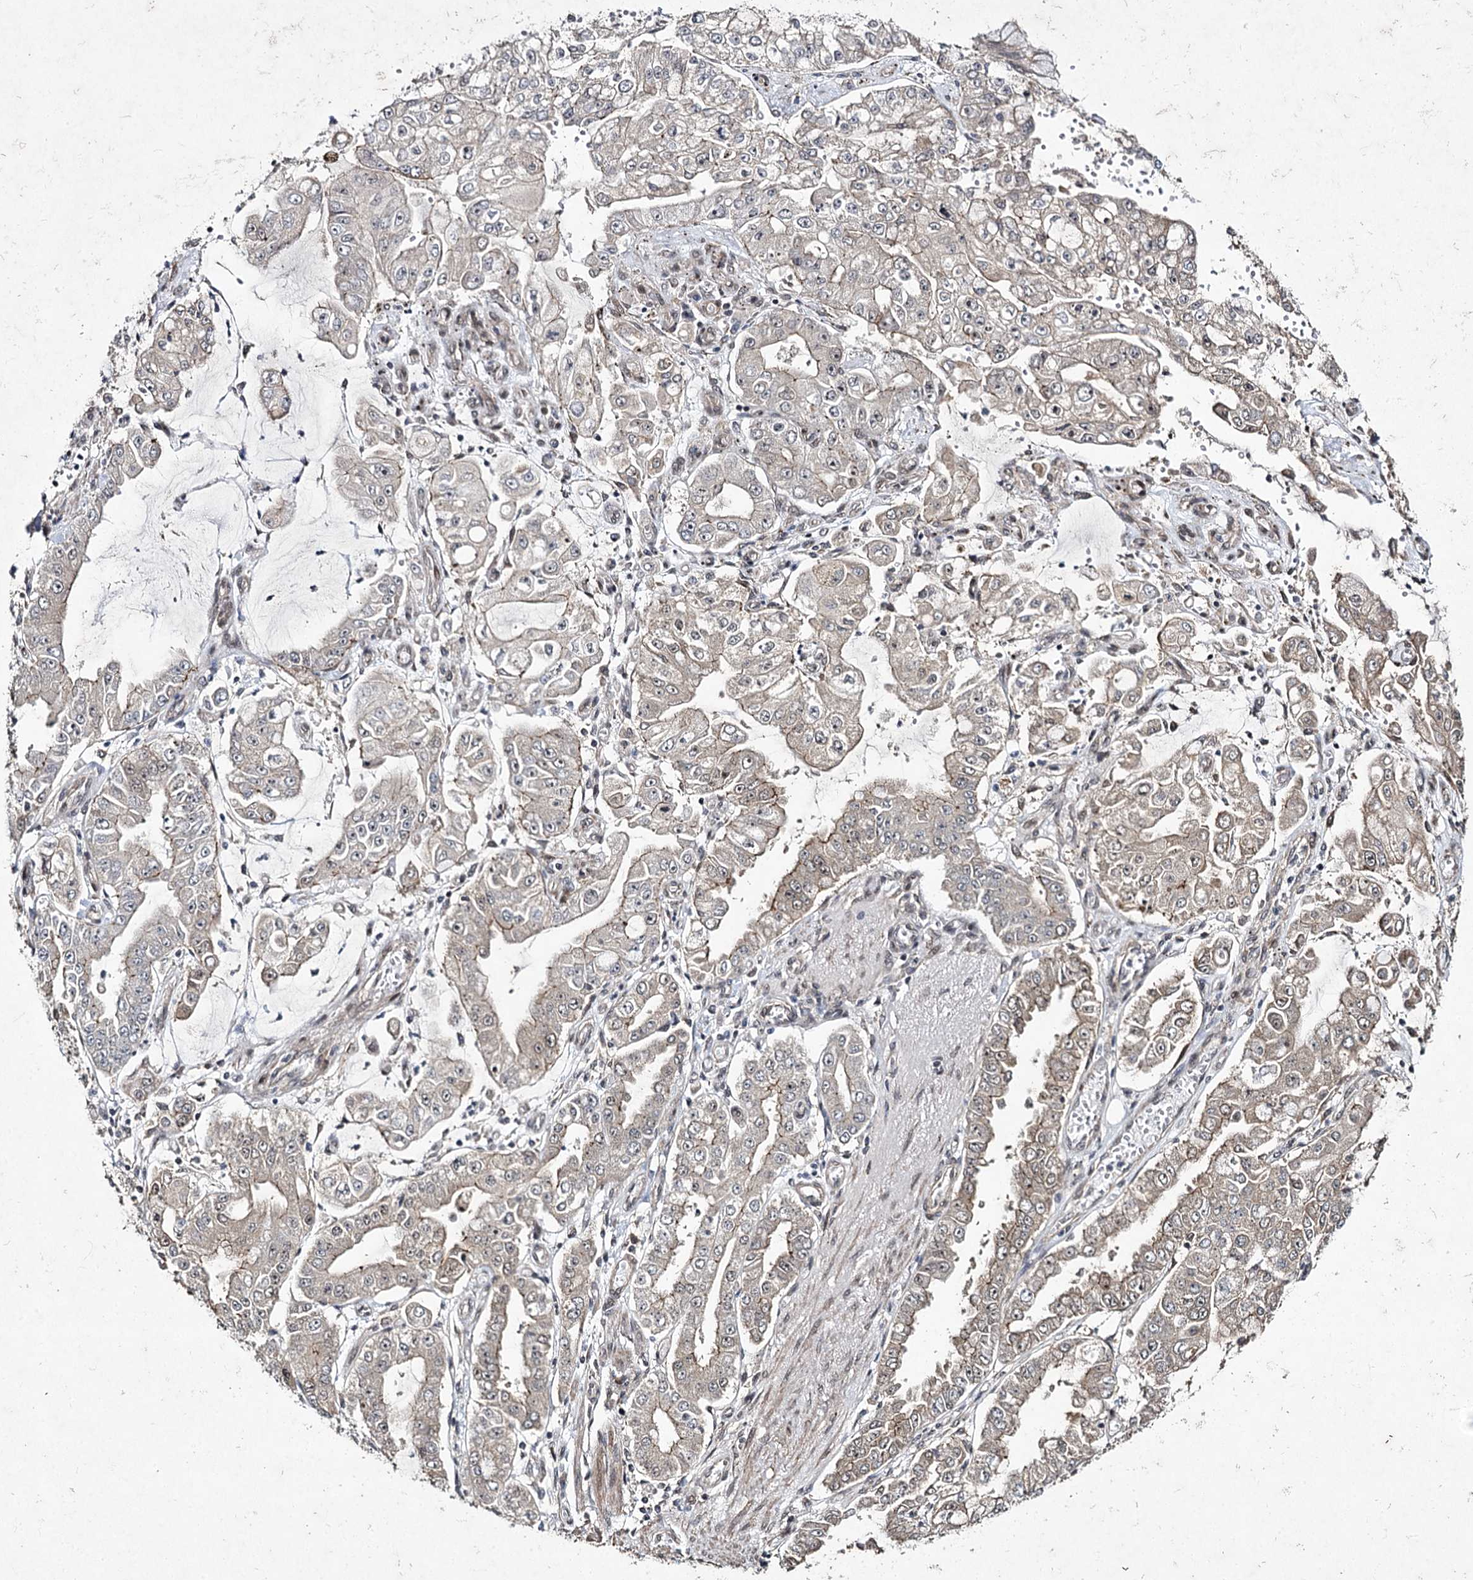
{"staining": {"intensity": "moderate", "quantity": "<25%", "location": "cytoplasmic/membranous"}, "tissue": "stomach cancer", "cell_type": "Tumor cells", "image_type": "cancer", "snomed": [{"axis": "morphology", "description": "Adenocarcinoma, NOS"}, {"axis": "topography", "description": "Stomach"}], "caption": "Stomach adenocarcinoma stained with immunohistochemistry exhibits moderate cytoplasmic/membranous staining in approximately <25% of tumor cells.", "gene": "DCUN1D4", "patient": {"sex": "male", "age": 76}}